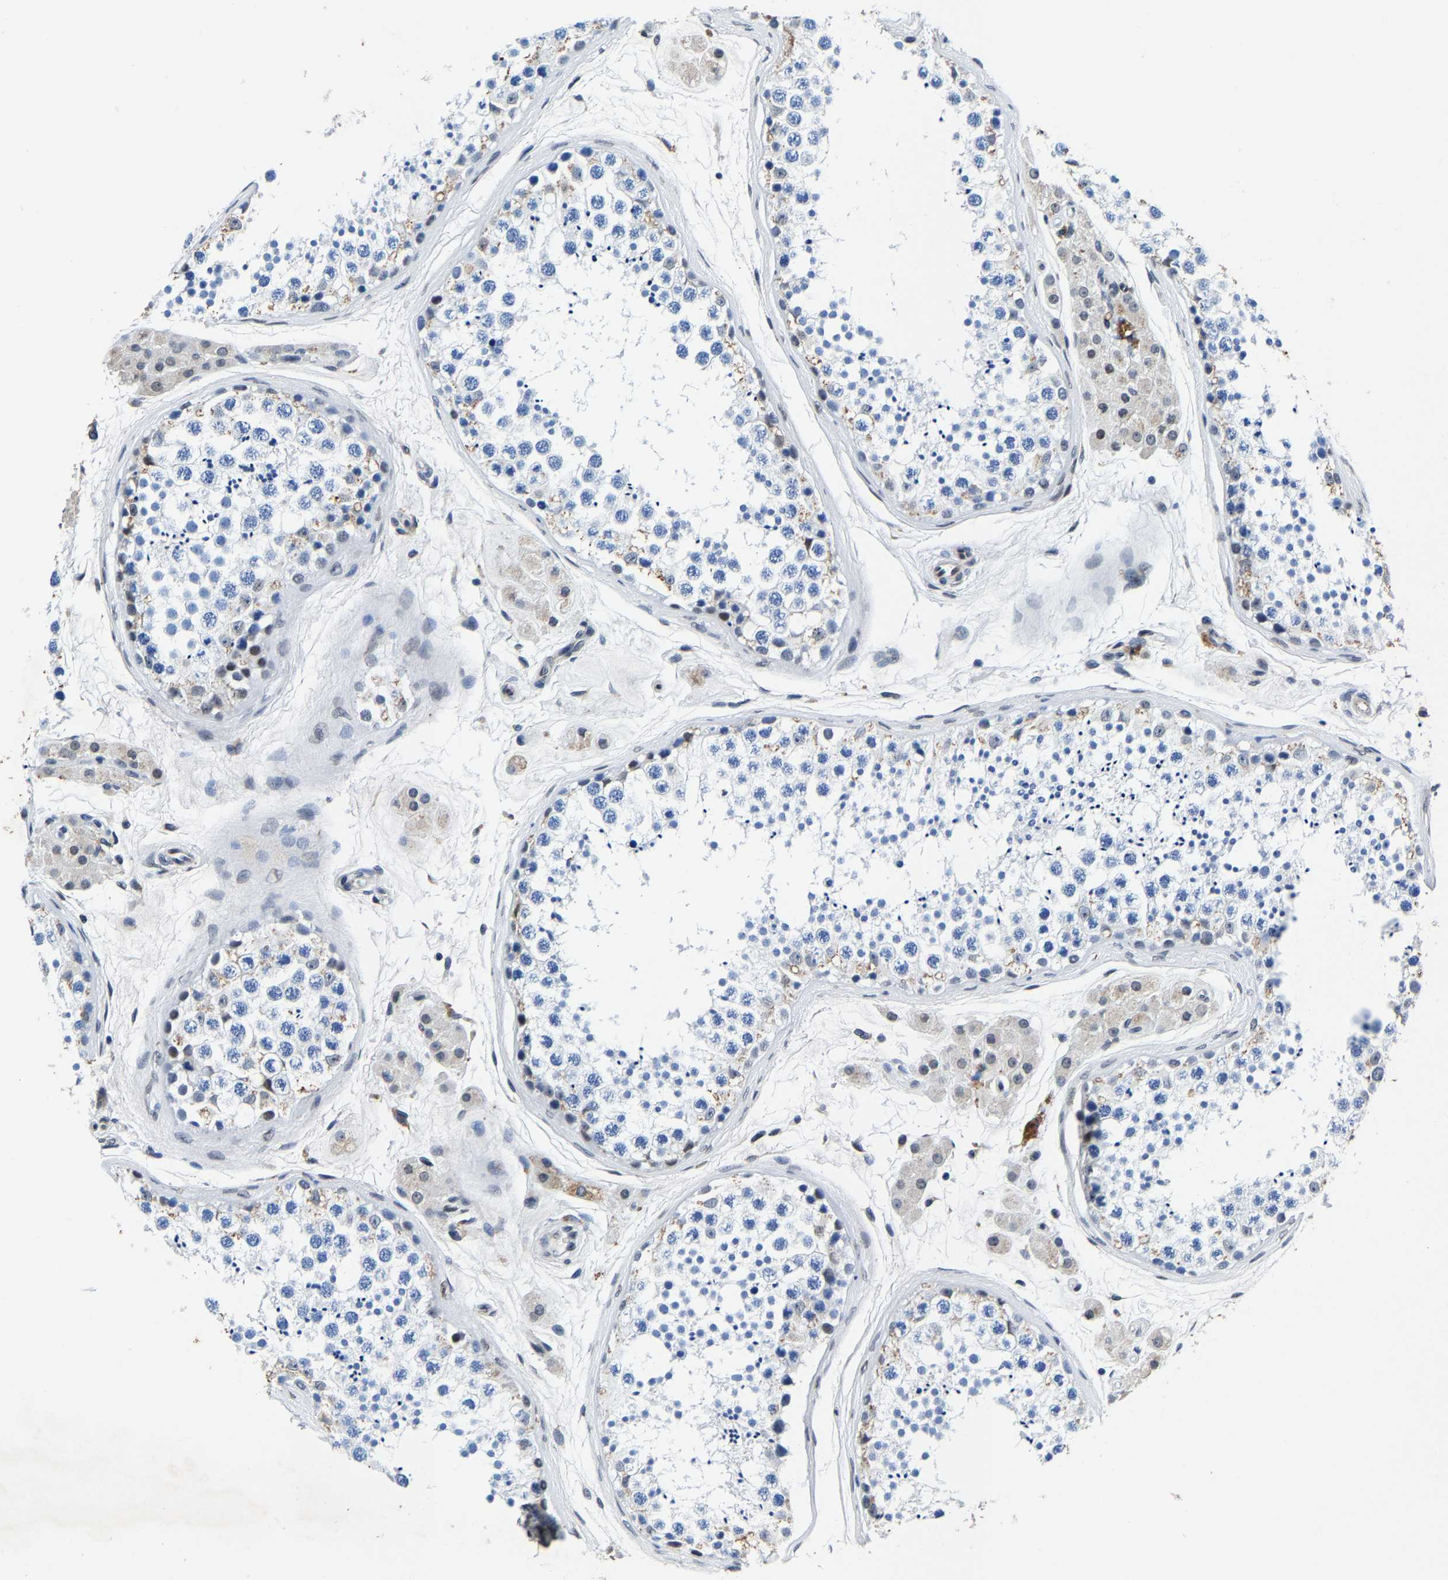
{"staining": {"intensity": "negative", "quantity": "none", "location": "none"}, "tissue": "testis", "cell_type": "Cells in seminiferous ducts", "image_type": "normal", "snomed": [{"axis": "morphology", "description": "Normal tissue, NOS"}, {"axis": "topography", "description": "Testis"}], "caption": "Immunohistochemistry photomicrograph of normal testis: human testis stained with DAB (3,3'-diaminobenzidine) exhibits no significant protein positivity in cells in seminiferous ducts.", "gene": "UBN2", "patient": {"sex": "male", "age": 56}}